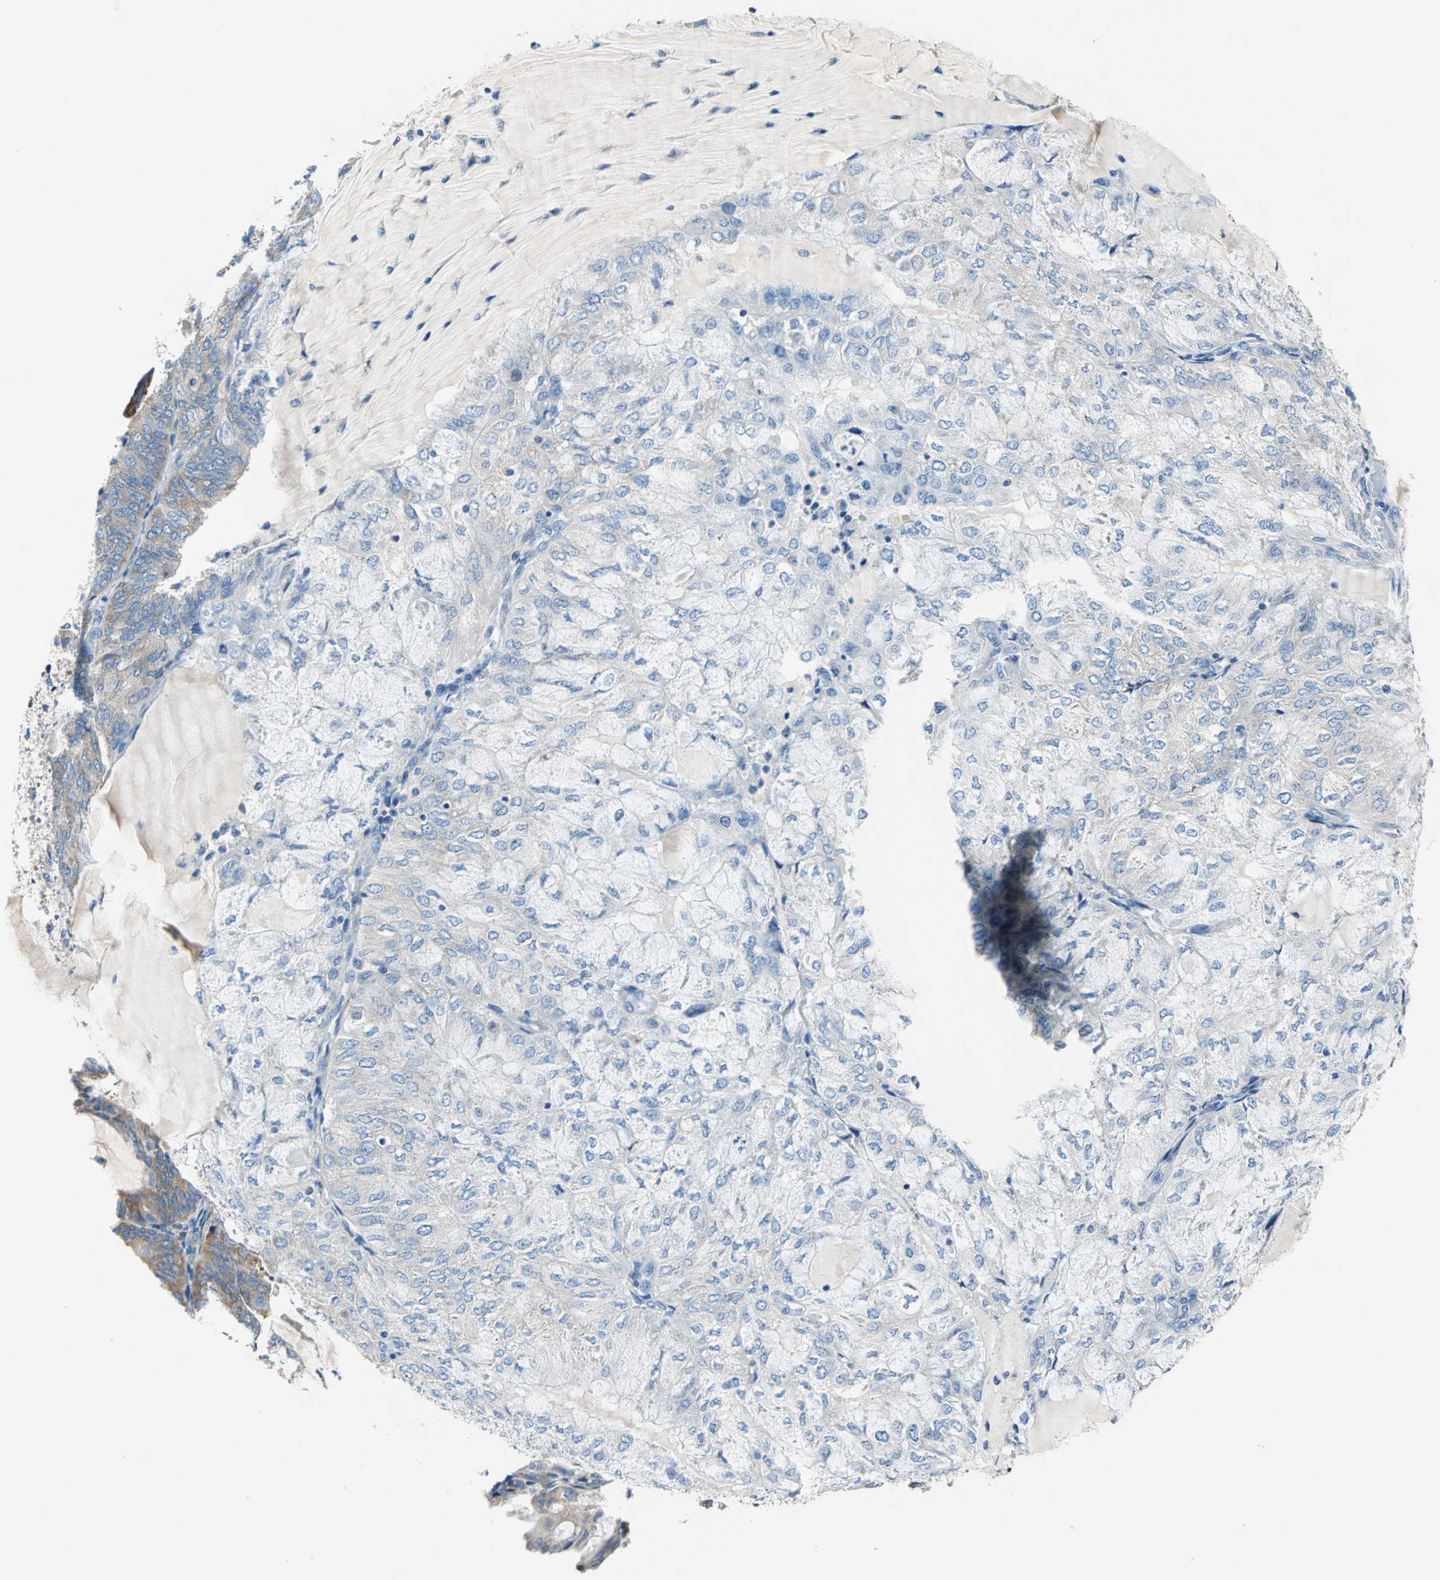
{"staining": {"intensity": "moderate", "quantity": "25%-75%", "location": "cytoplasmic/membranous"}, "tissue": "endometrial cancer", "cell_type": "Tumor cells", "image_type": "cancer", "snomed": [{"axis": "morphology", "description": "Adenocarcinoma, NOS"}, {"axis": "topography", "description": "Endometrium"}], "caption": "Immunohistochemical staining of adenocarcinoma (endometrial) exhibits medium levels of moderate cytoplasmic/membranous protein positivity in about 25%-75% of tumor cells.", "gene": "TRIM25", "patient": {"sex": "female", "age": 81}}